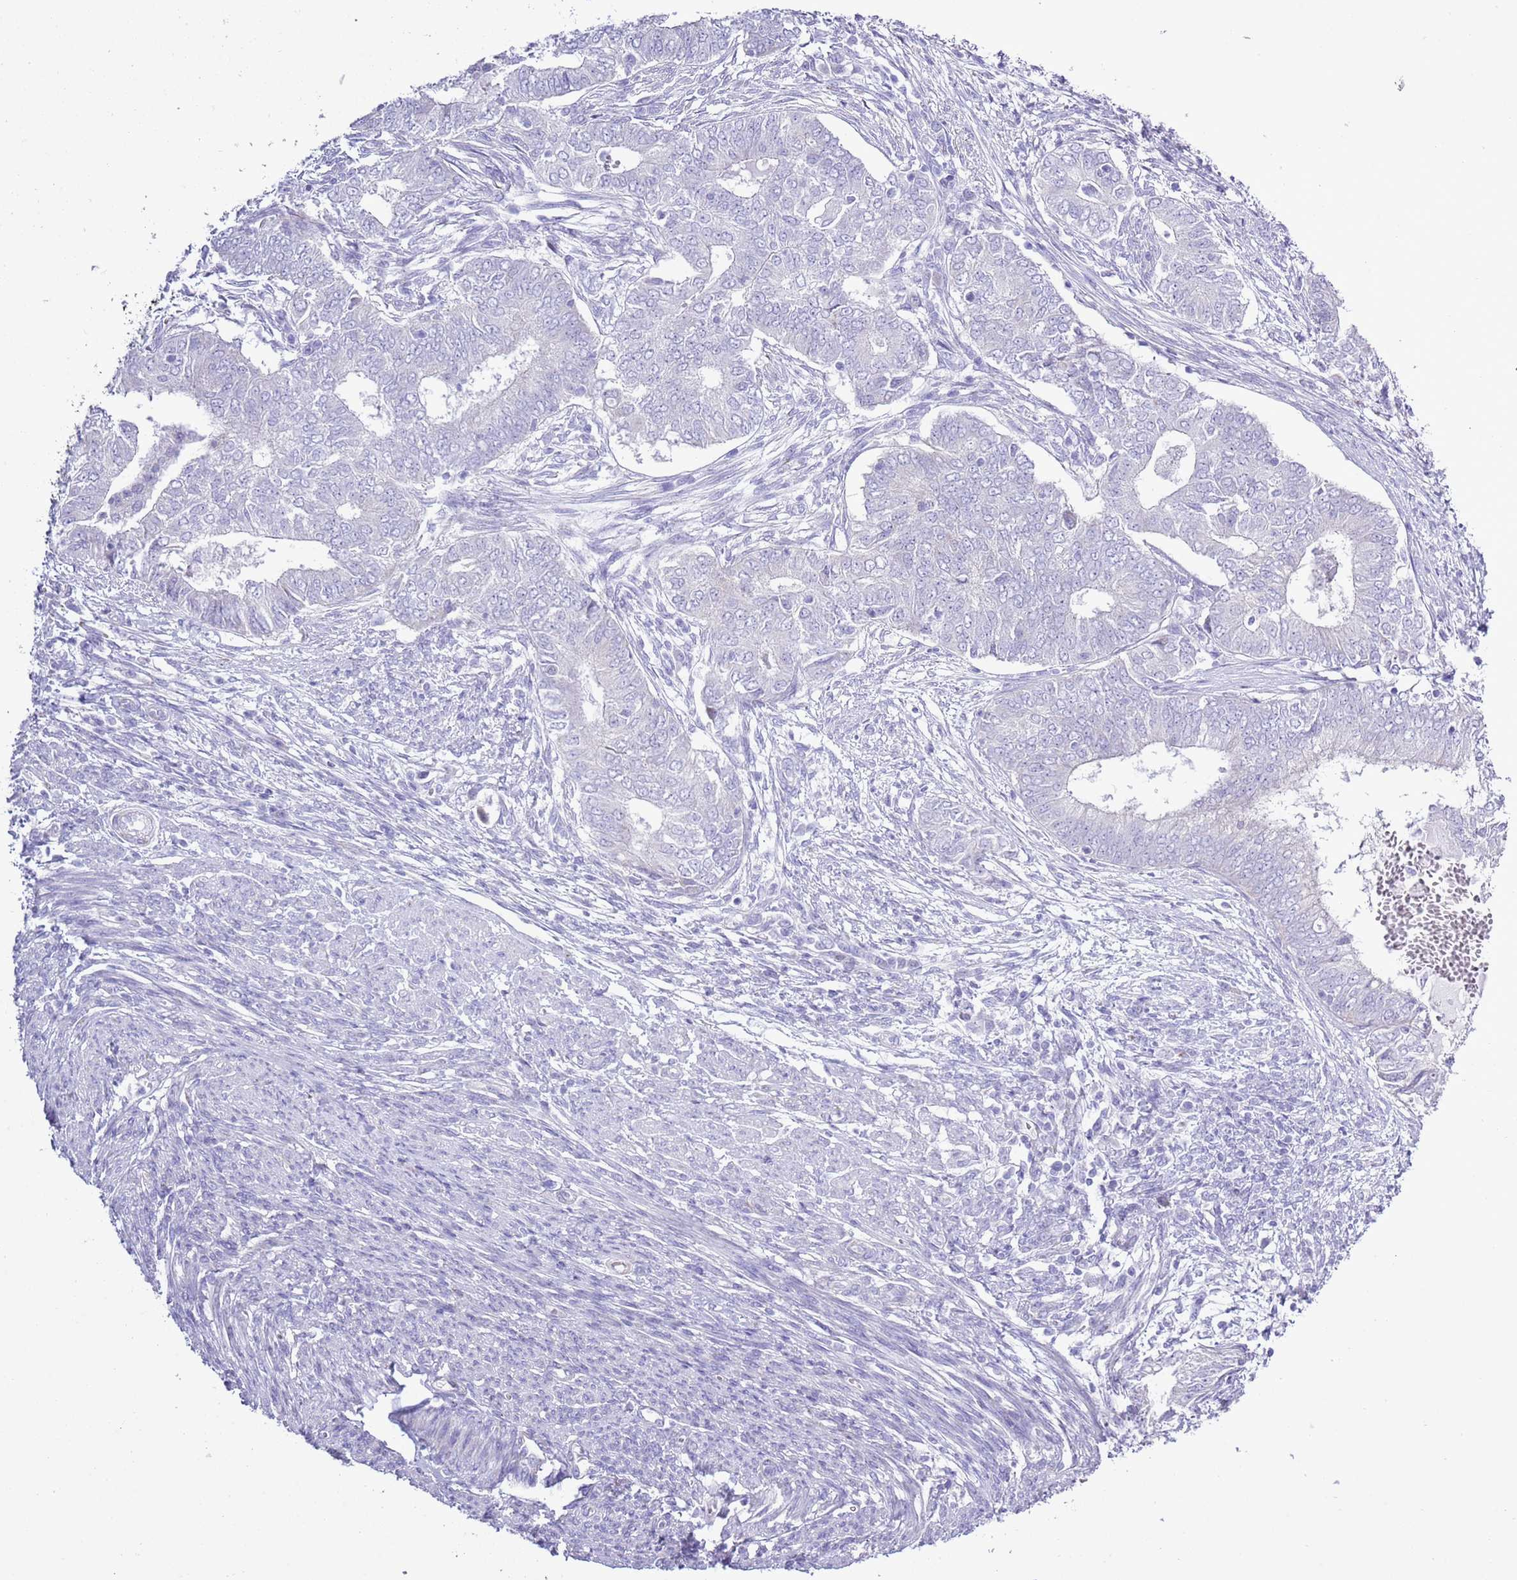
{"staining": {"intensity": "negative", "quantity": "none", "location": "none"}, "tissue": "endometrial cancer", "cell_type": "Tumor cells", "image_type": "cancer", "snomed": [{"axis": "morphology", "description": "Adenocarcinoma, NOS"}, {"axis": "topography", "description": "Endometrium"}], "caption": "IHC of adenocarcinoma (endometrial) displays no expression in tumor cells. (DAB (3,3'-diaminobenzidine) IHC with hematoxylin counter stain).", "gene": "MOCOS", "patient": {"sex": "female", "age": 62}}